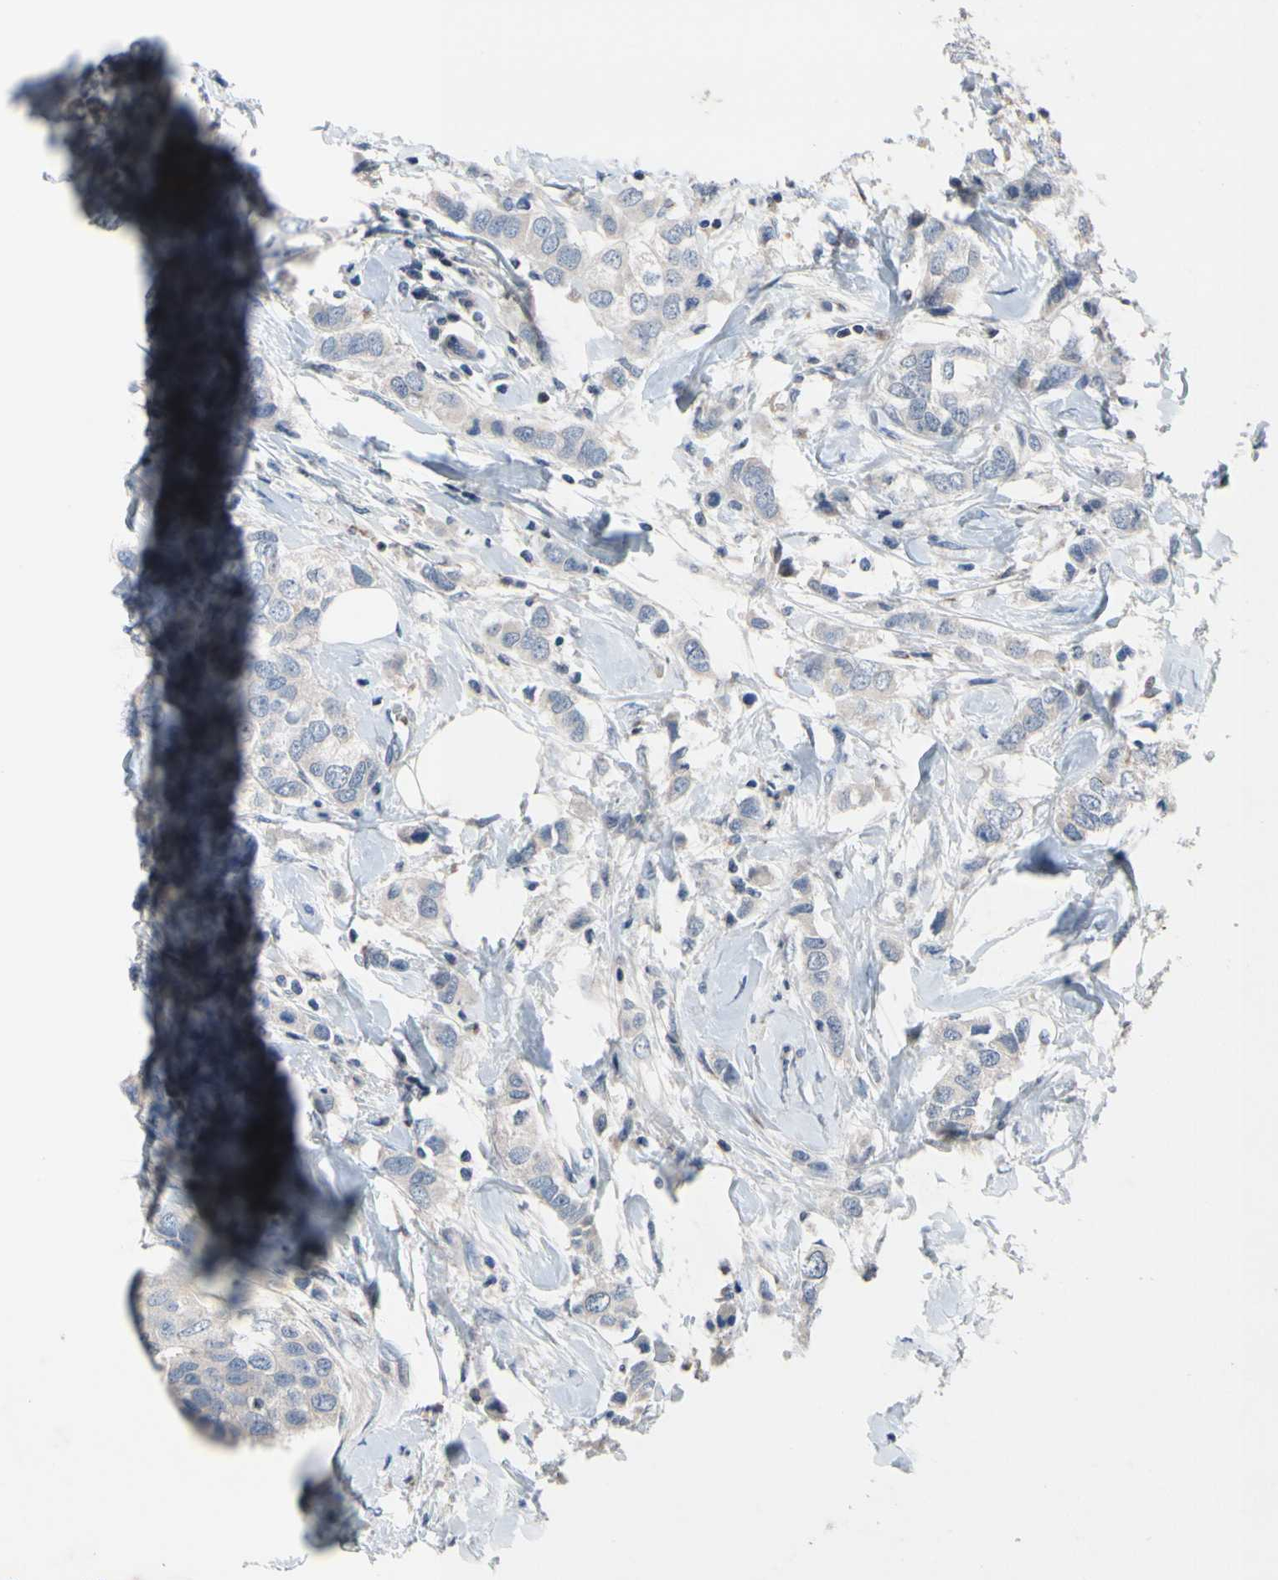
{"staining": {"intensity": "negative", "quantity": "none", "location": "none"}, "tissue": "breast cancer", "cell_type": "Tumor cells", "image_type": "cancer", "snomed": [{"axis": "morphology", "description": "Duct carcinoma"}, {"axis": "topography", "description": "Breast"}], "caption": "The immunohistochemistry image has no significant staining in tumor cells of breast invasive ductal carcinoma tissue.", "gene": "MUTYH", "patient": {"sex": "female", "age": 50}}